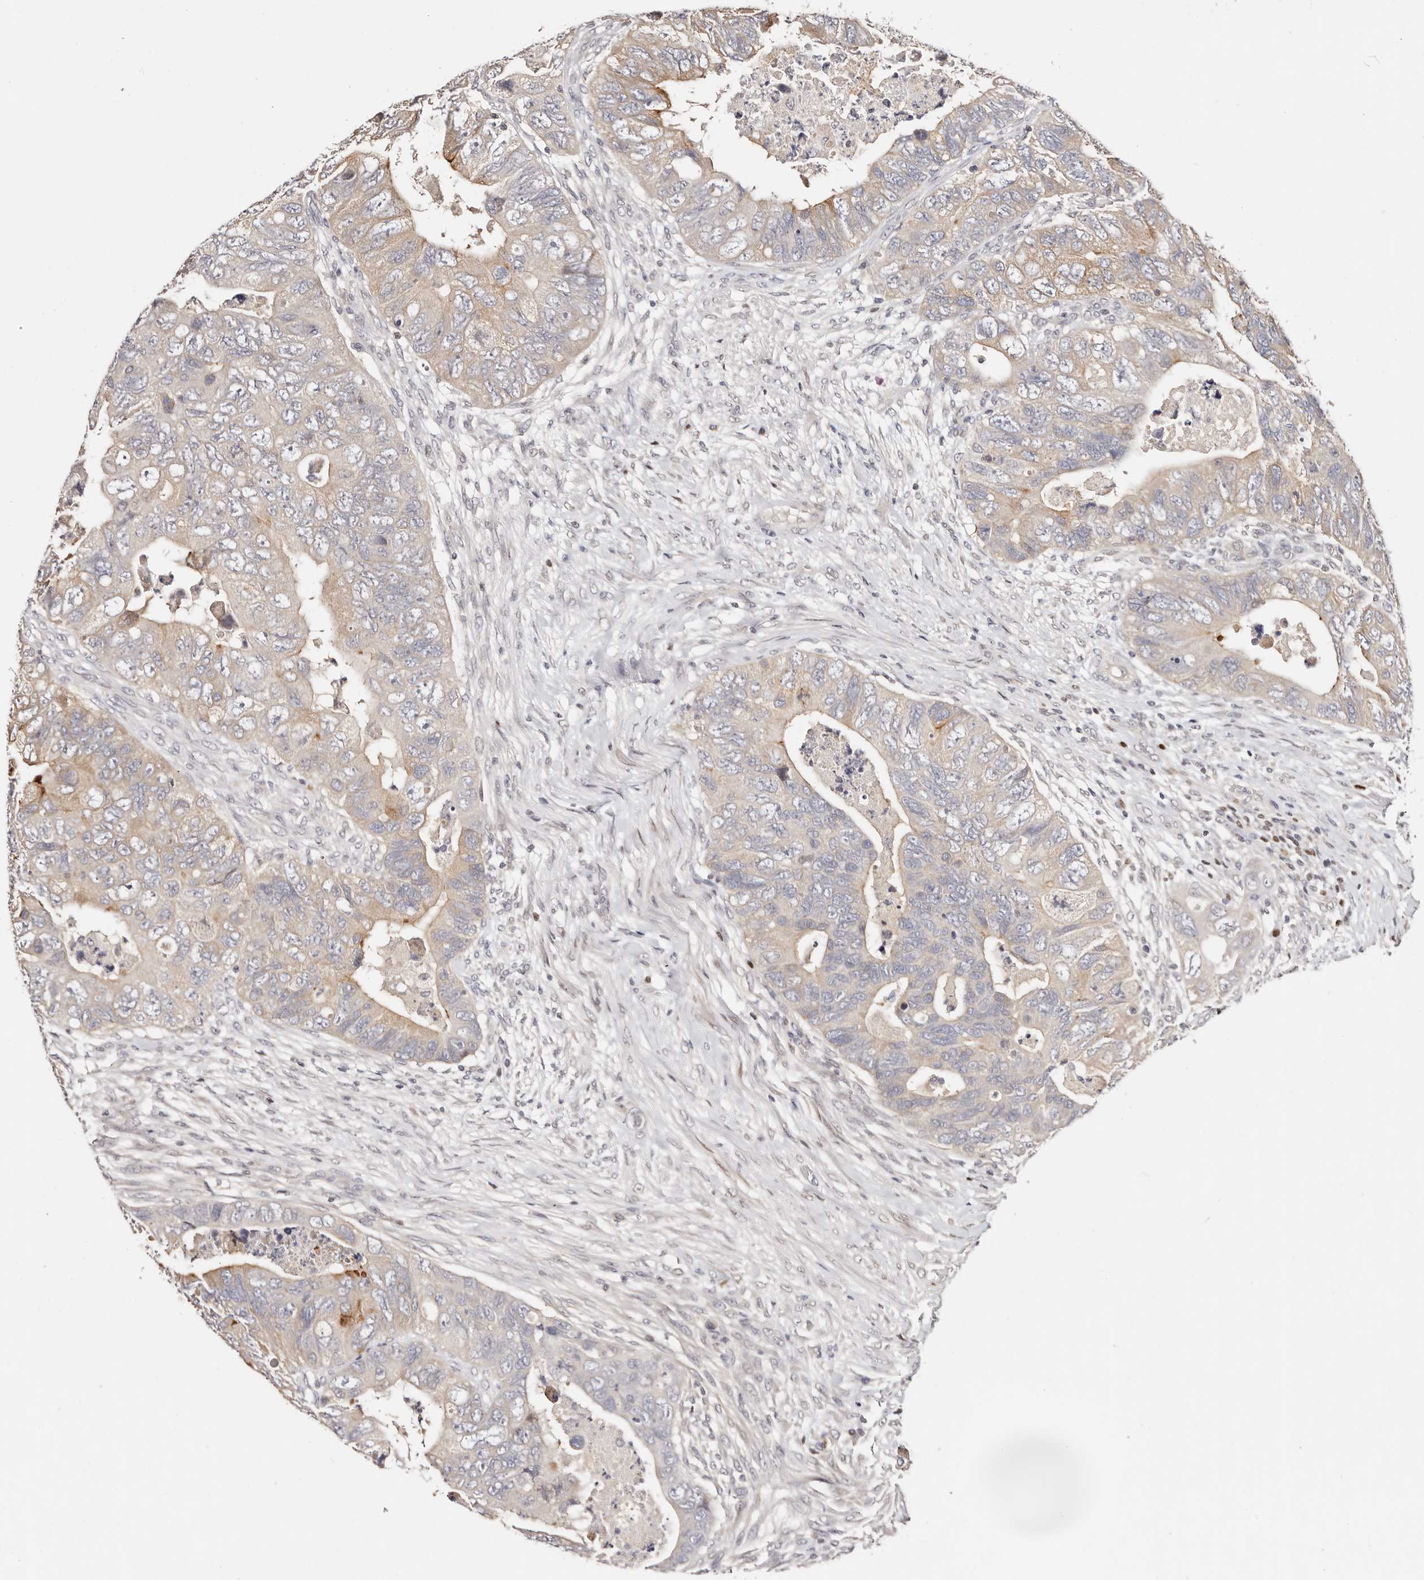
{"staining": {"intensity": "weak", "quantity": ">75%", "location": "cytoplasmic/membranous"}, "tissue": "colorectal cancer", "cell_type": "Tumor cells", "image_type": "cancer", "snomed": [{"axis": "morphology", "description": "Adenocarcinoma, NOS"}, {"axis": "topography", "description": "Rectum"}], "caption": "High-magnification brightfield microscopy of colorectal cancer (adenocarcinoma) stained with DAB (brown) and counterstained with hematoxylin (blue). tumor cells exhibit weak cytoplasmic/membranous positivity is identified in approximately>75% of cells.", "gene": "IQGAP3", "patient": {"sex": "male", "age": 63}}